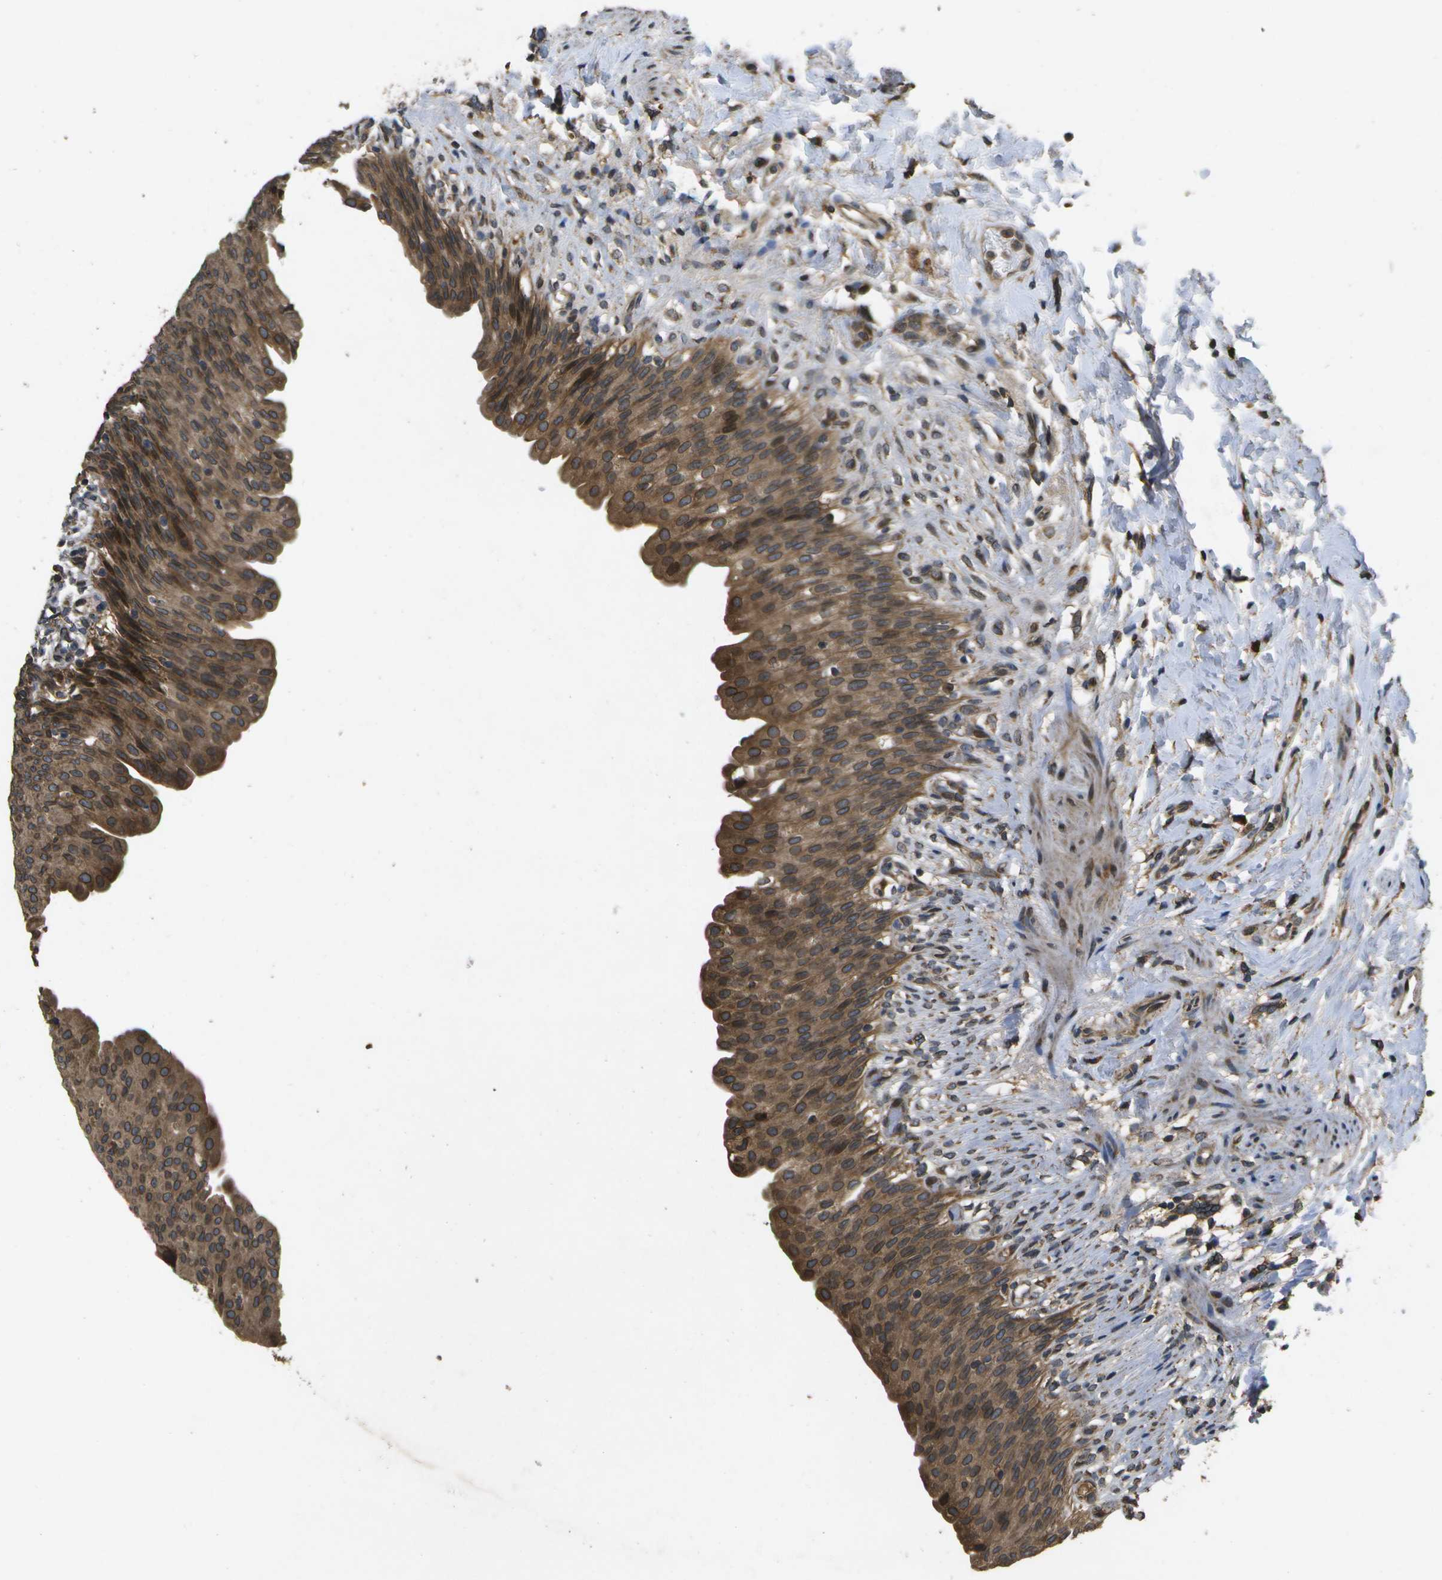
{"staining": {"intensity": "moderate", "quantity": ">75%", "location": "cytoplasmic/membranous"}, "tissue": "urinary bladder", "cell_type": "Urothelial cells", "image_type": "normal", "snomed": [{"axis": "morphology", "description": "Normal tissue, NOS"}, {"axis": "topography", "description": "Urinary bladder"}], "caption": "Protein staining of benign urinary bladder shows moderate cytoplasmic/membranous expression in about >75% of urothelial cells.", "gene": "HFE", "patient": {"sex": "female", "age": 79}}